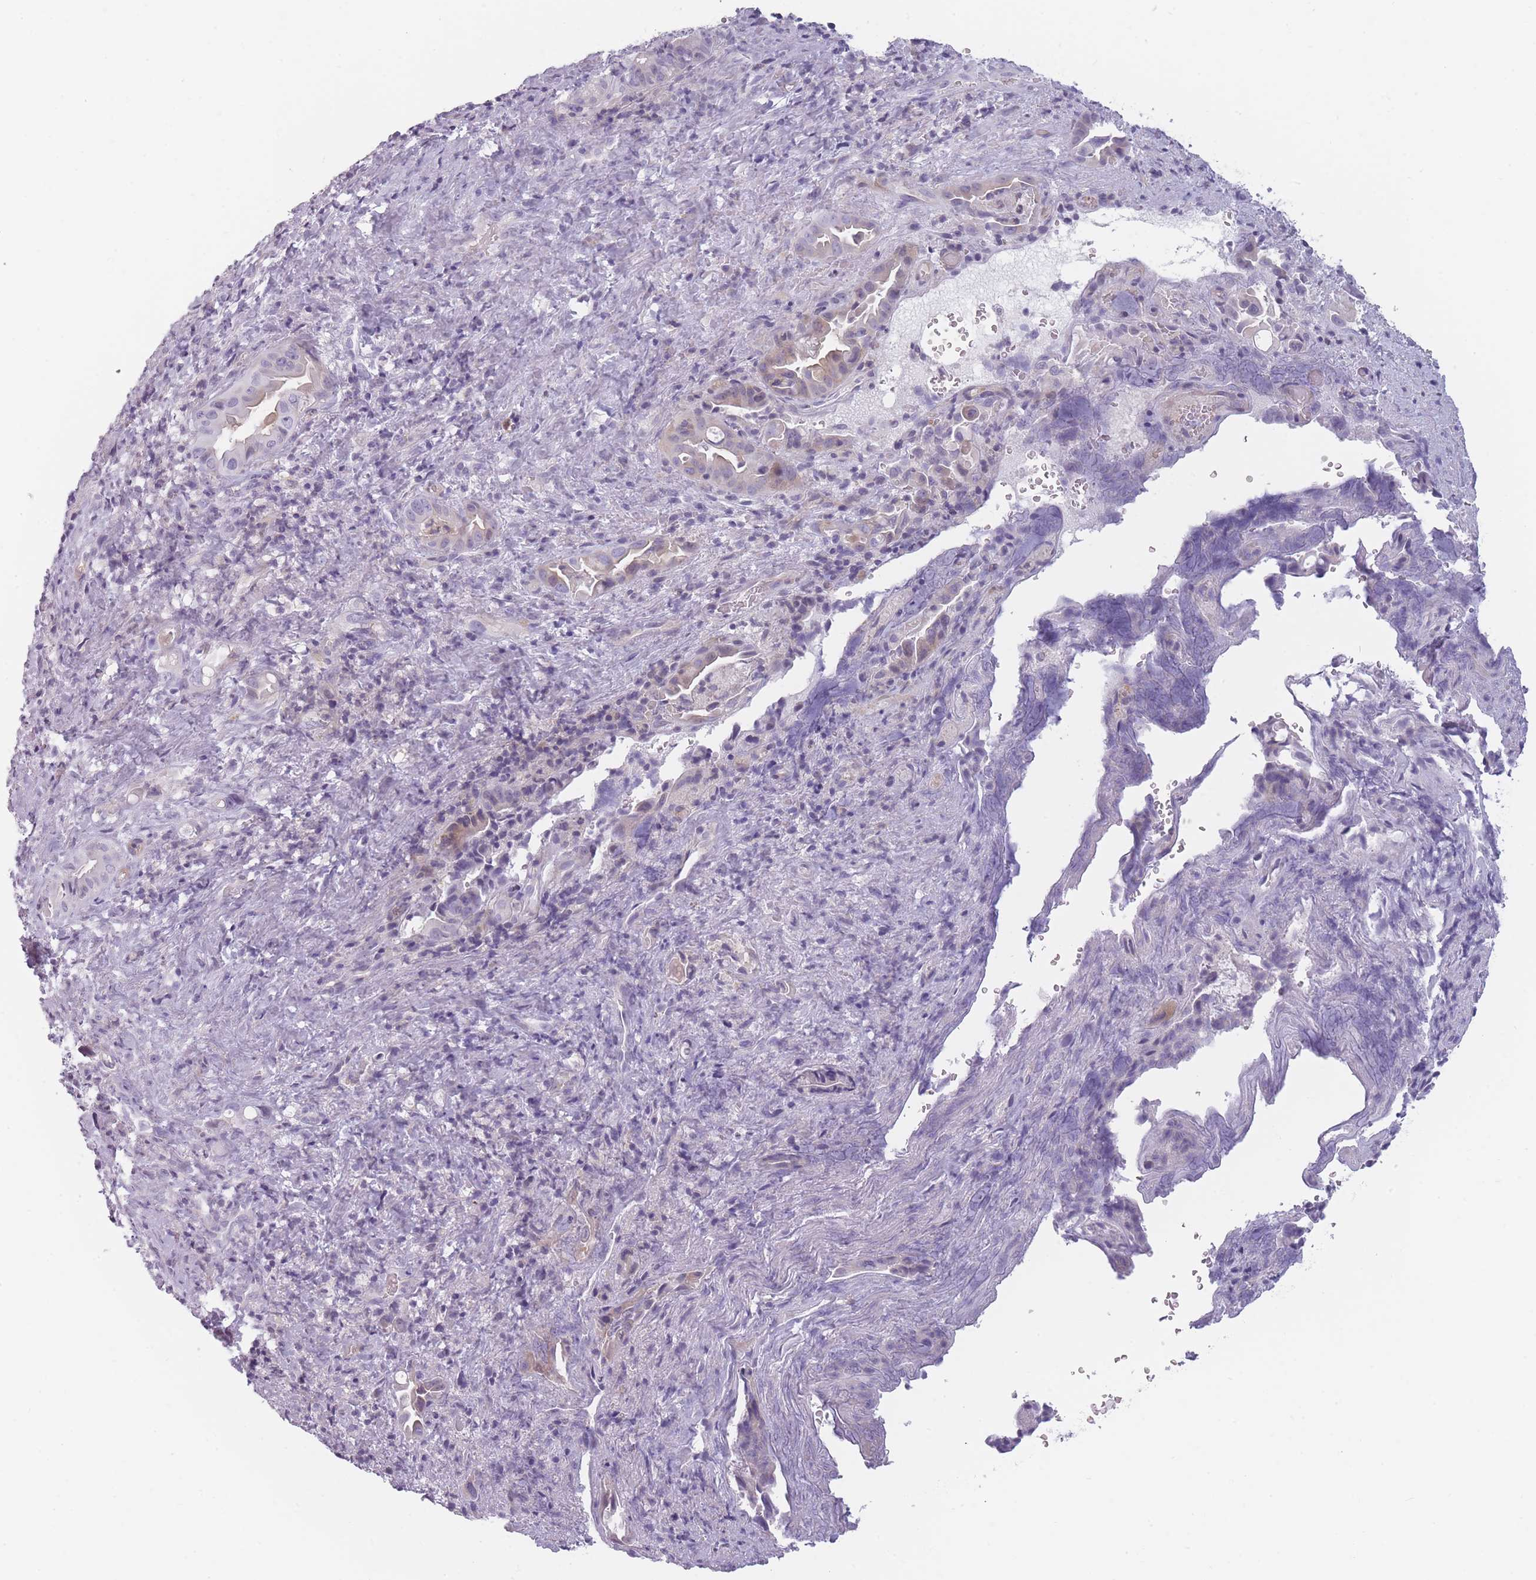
{"staining": {"intensity": "weak", "quantity": "<25%", "location": "cytoplasmic/membranous"}, "tissue": "liver cancer", "cell_type": "Tumor cells", "image_type": "cancer", "snomed": [{"axis": "morphology", "description": "Cholangiocarcinoma"}, {"axis": "topography", "description": "Liver"}], "caption": "Immunohistochemical staining of human liver cholangiocarcinoma exhibits no significant positivity in tumor cells.", "gene": "GGT1", "patient": {"sex": "female", "age": 68}}